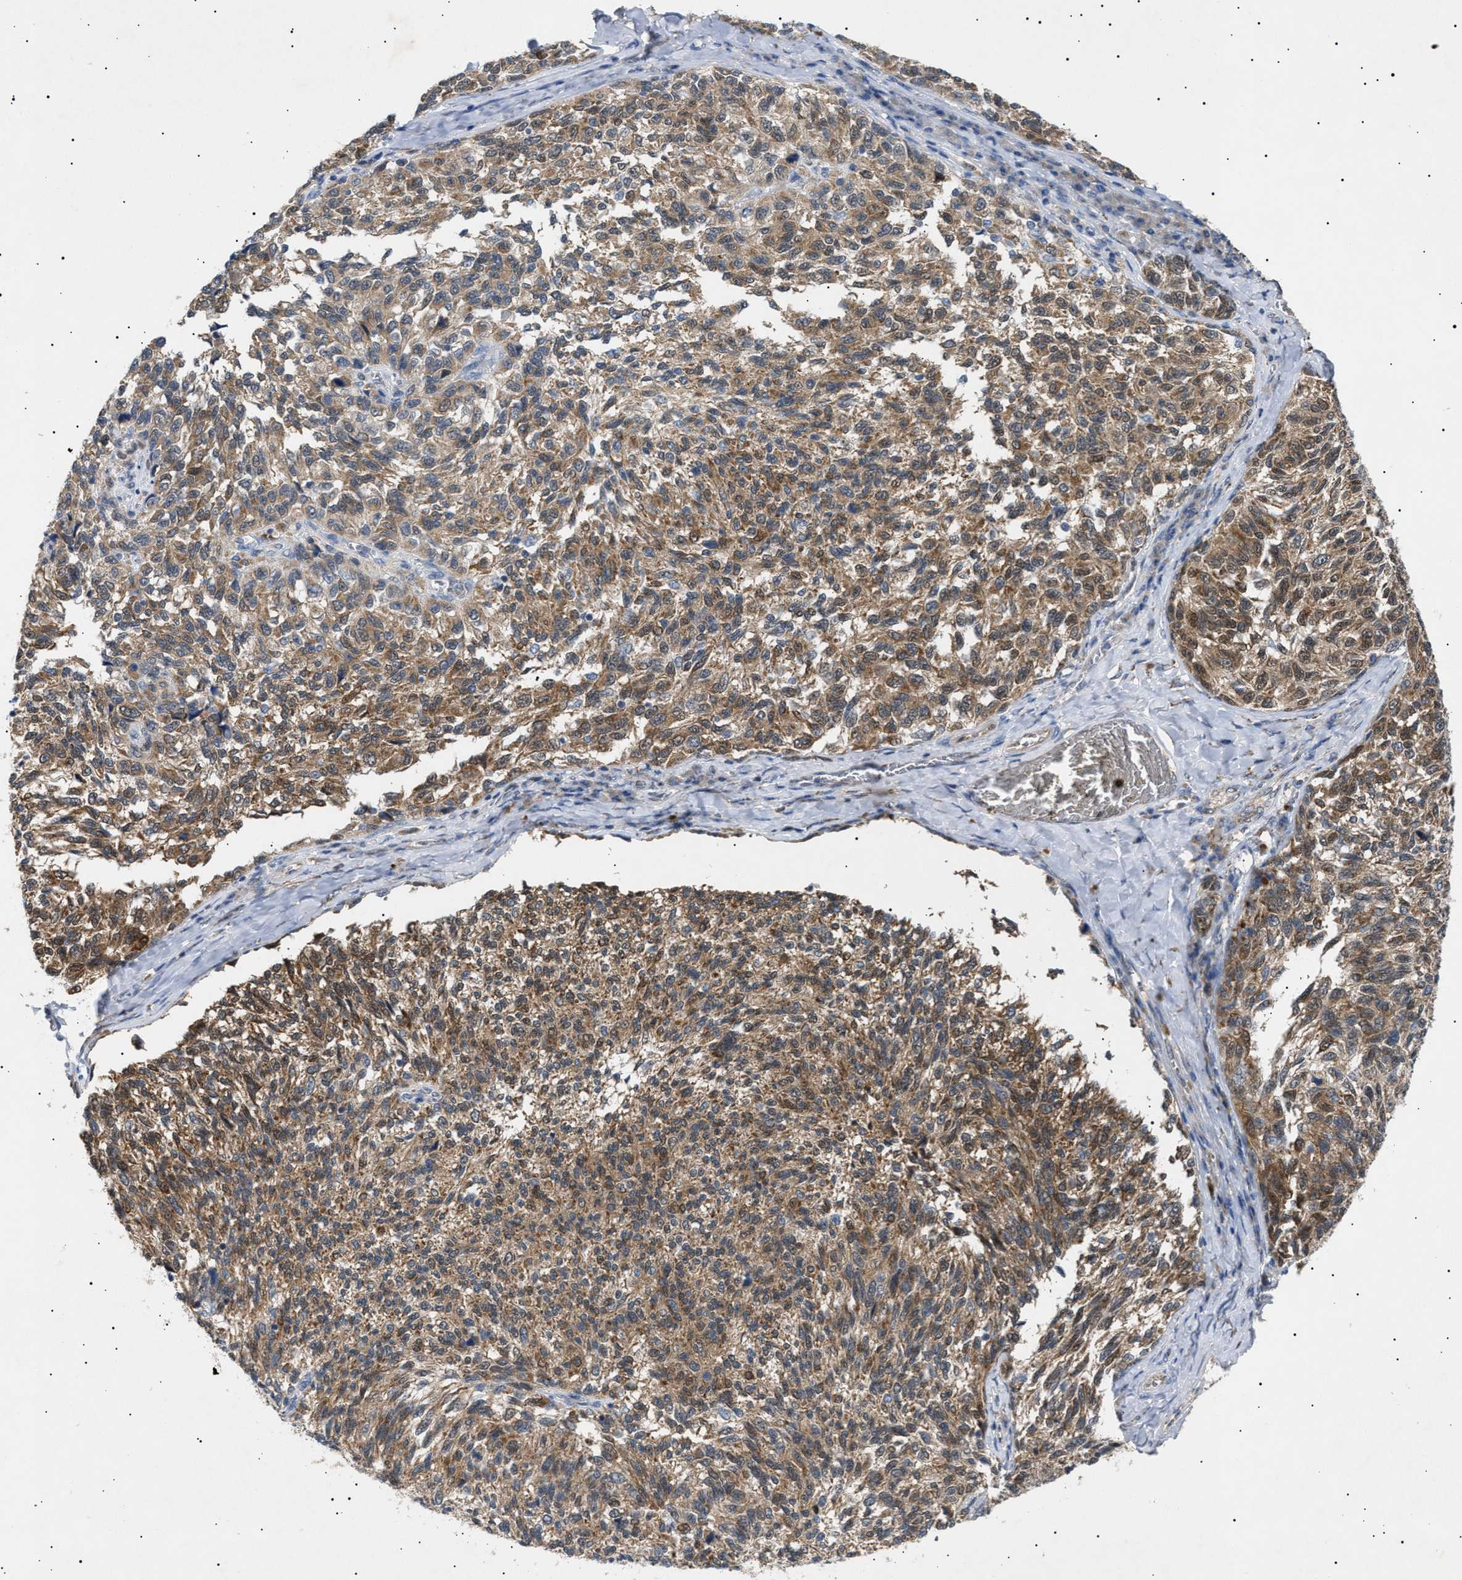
{"staining": {"intensity": "moderate", "quantity": ">75%", "location": "cytoplasmic/membranous"}, "tissue": "melanoma", "cell_type": "Tumor cells", "image_type": "cancer", "snomed": [{"axis": "morphology", "description": "Malignant melanoma, NOS"}, {"axis": "topography", "description": "Skin"}], "caption": "Malignant melanoma stained for a protein shows moderate cytoplasmic/membranous positivity in tumor cells.", "gene": "SIRT5", "patient": {"sex": "female", "age": 73}}